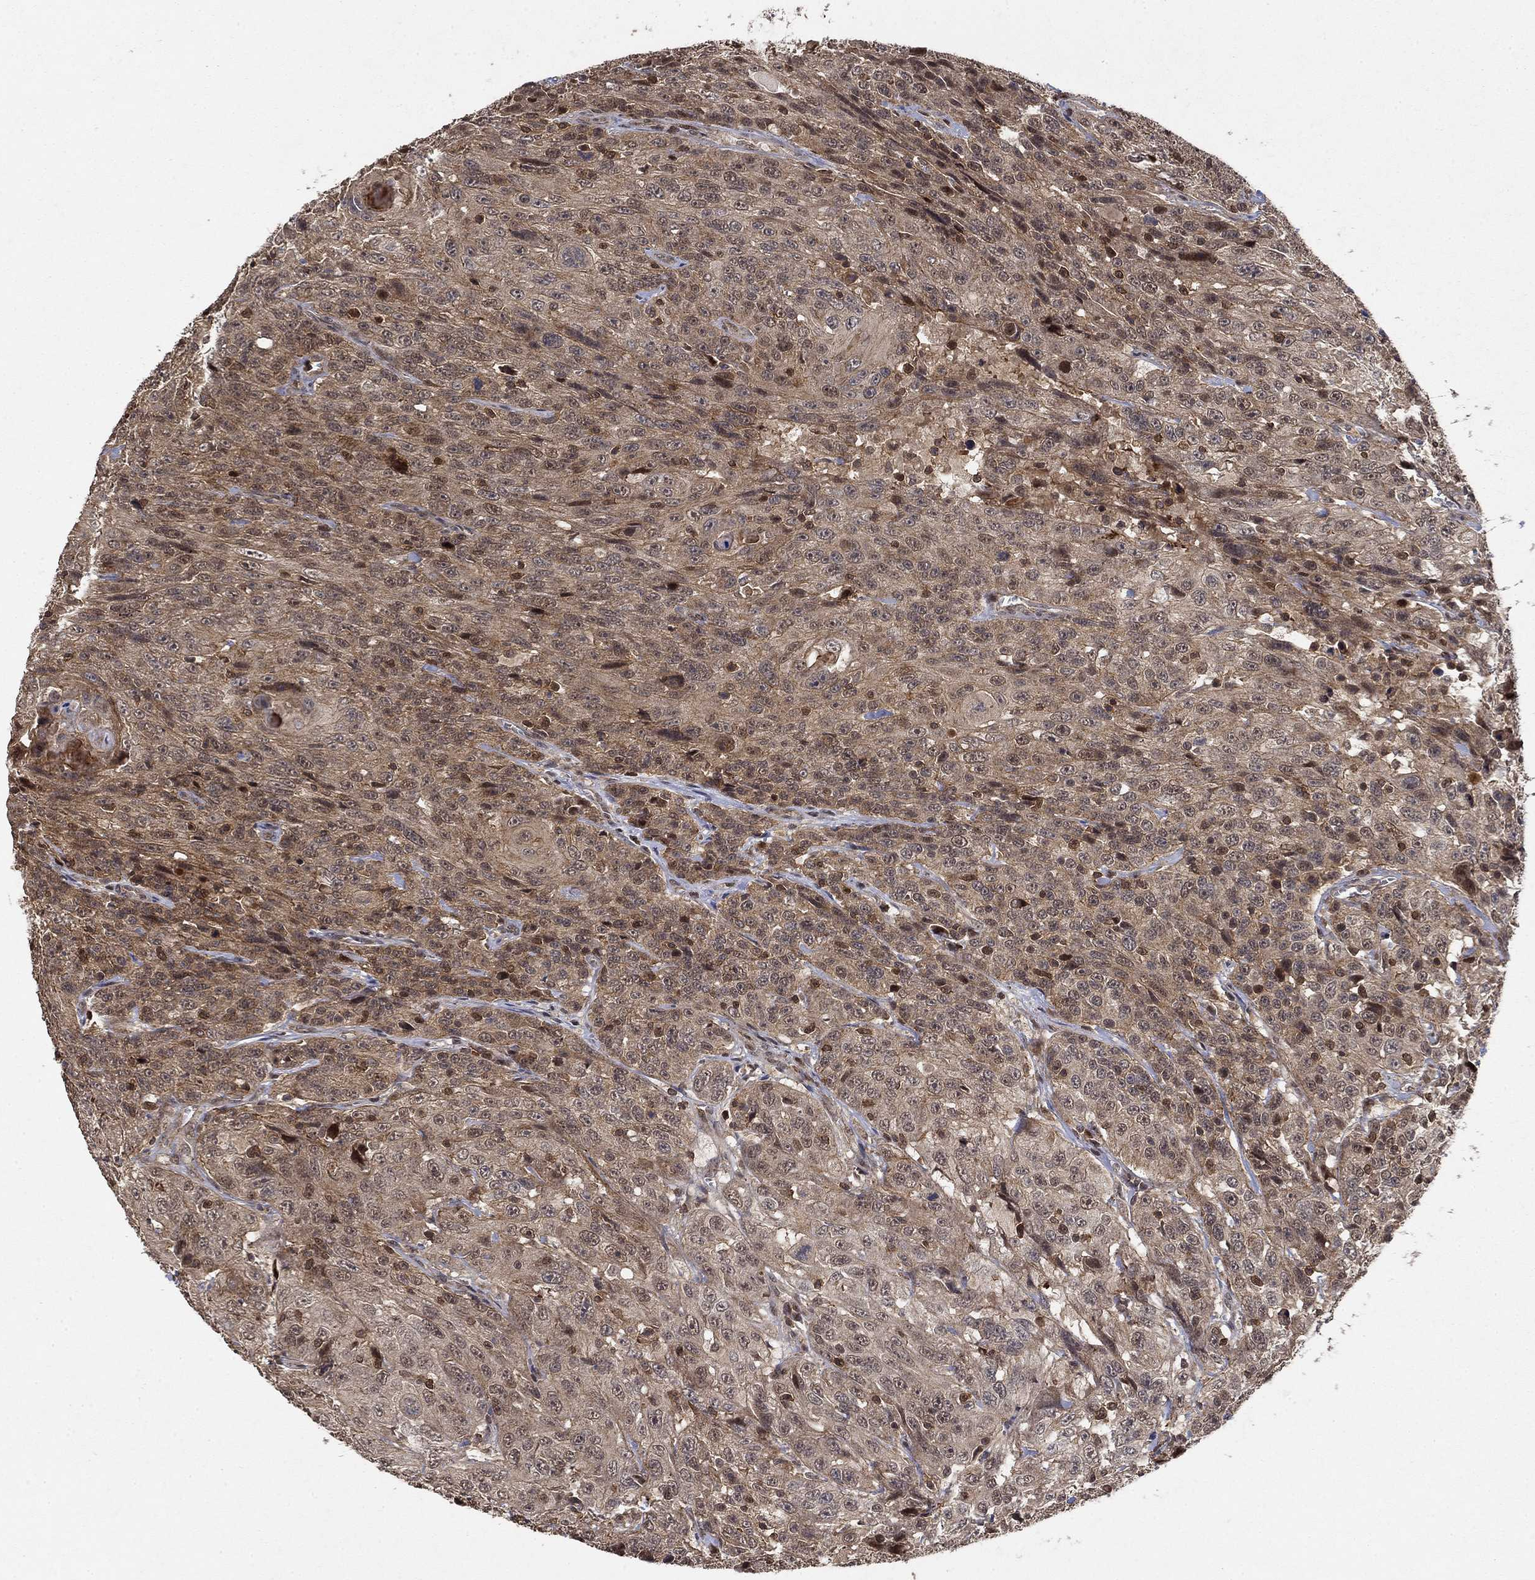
{"staining": {"intensity": "moderate", "quantity": "25%-75%", "location": "cytoplasmic/membranous,nuclear"}, "tissue": "urothelial cancer", "cell_type": "Tumor cells", "image_type": "cancer", "snomed": [{"axis": "morphology", "description": "Urothelial carcinoma, NOS"}, {"axis": "morphology", "description": "Urothelial carcinoma, High grade"}, {"axis": "topography", "description": "Urinary bladder"}], "caption": "Immunohistochemical staining of transitional cell carcinoma shows medium levels of moderate cytoplasmic/membranous and nuclear protein positivity in about 25%-75% of tumor cells. (Brightfield microscopy of DAB IHC at high magnification).", "gene": "CCDC66", "patient": {"sex": "female", "age": 73}}